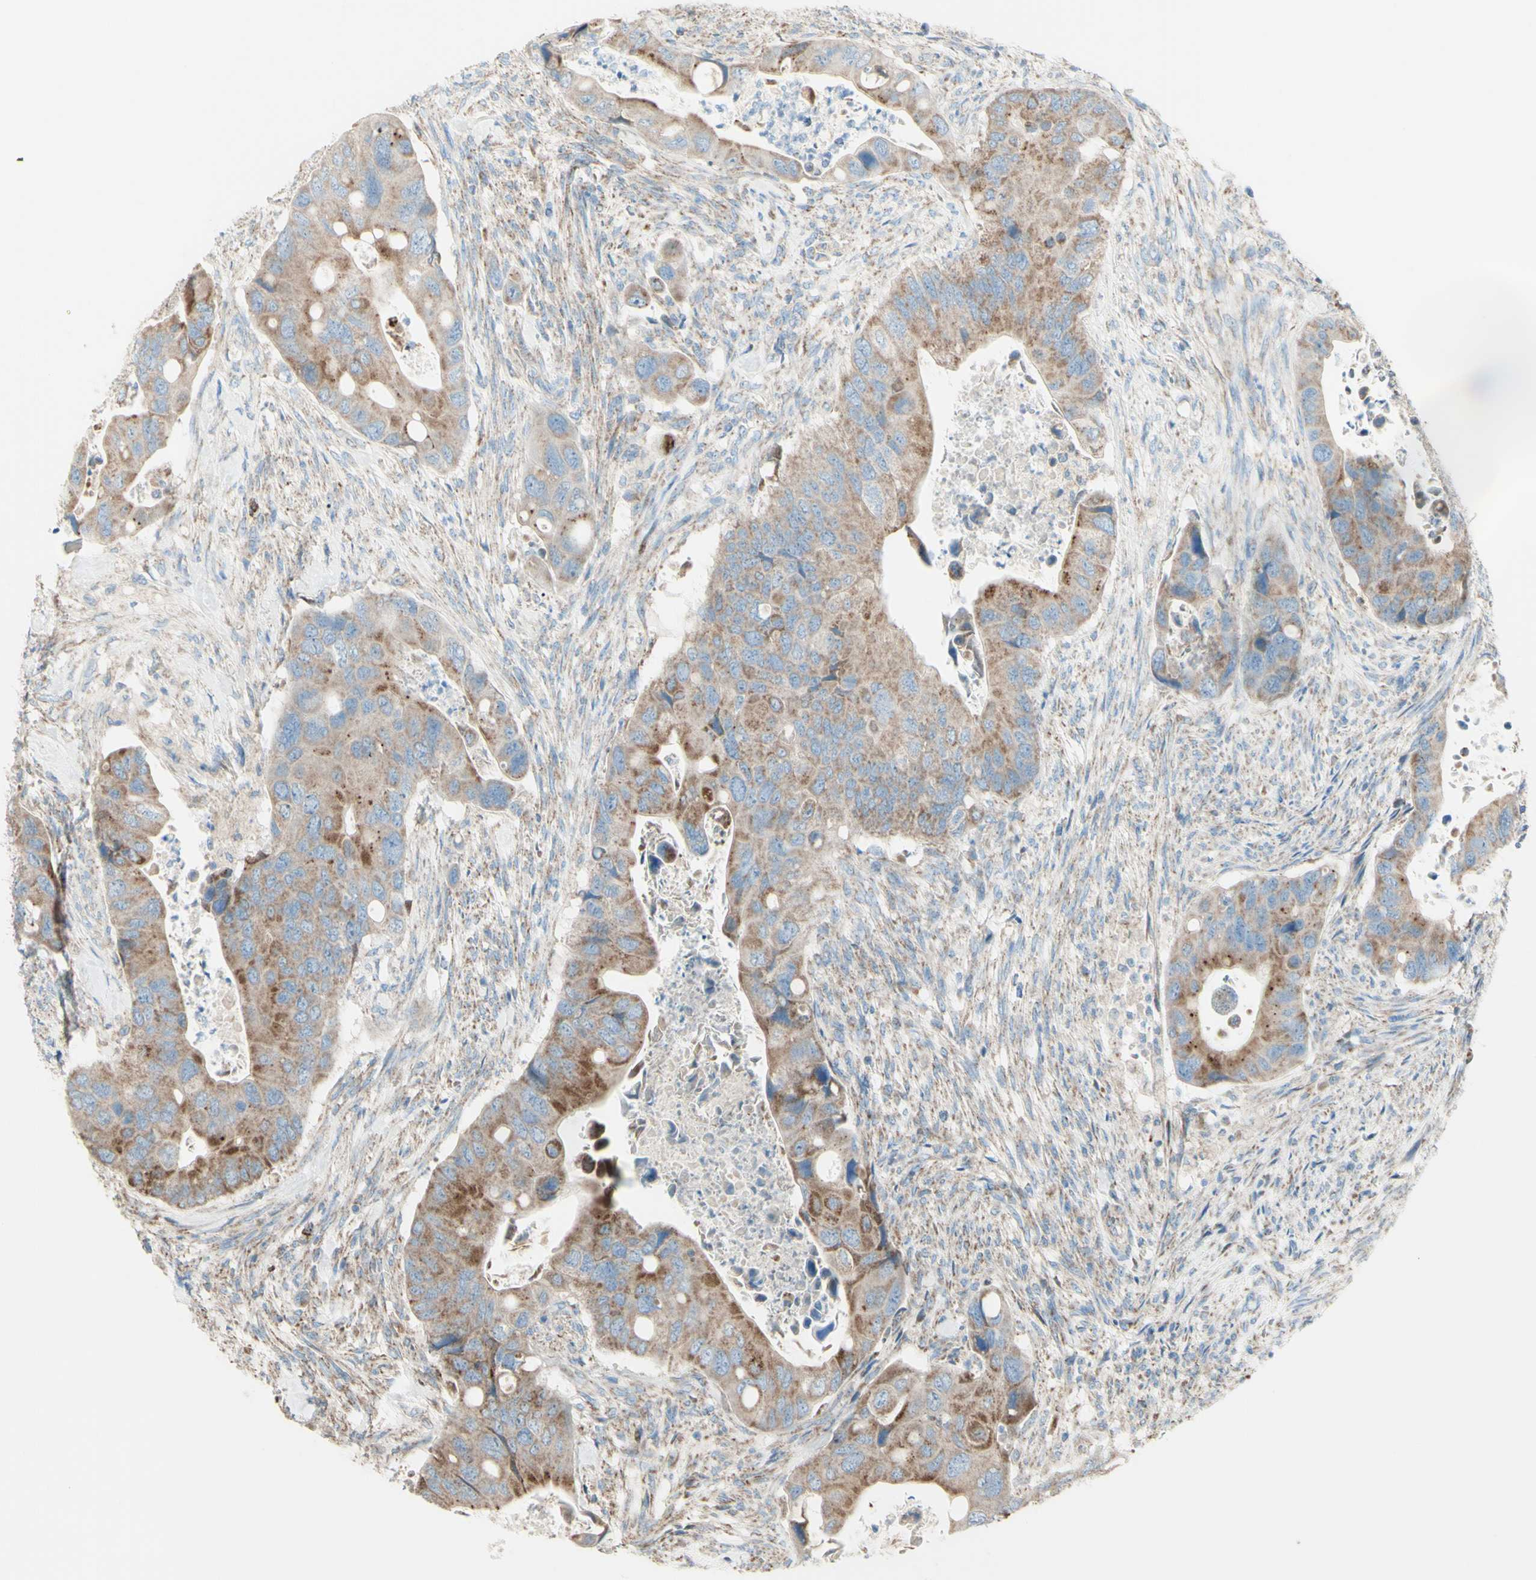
{"staining": {"intensity": "moderate", "quantity": ">75%", "location": "cytoplasmic/membranous"}, "tissue": "colorectal cancer", "cell_type": "Tumor cells", "image_type": "cancer", "snomed": [{"axis": "morphology", "description": "Adenocarcinoma, NOS"}, {"axis": "topography", "description": "Rectum"}], "caption": "Approximately >75% of tumor cells in human colorectal adenocarcinoma exhibit moderate cytoplasmic/membranous protein expression as visualized by brown immunohistochemical staining.", "gene": "RHOT1", "patient": {"sex": "female", "age": 57}}